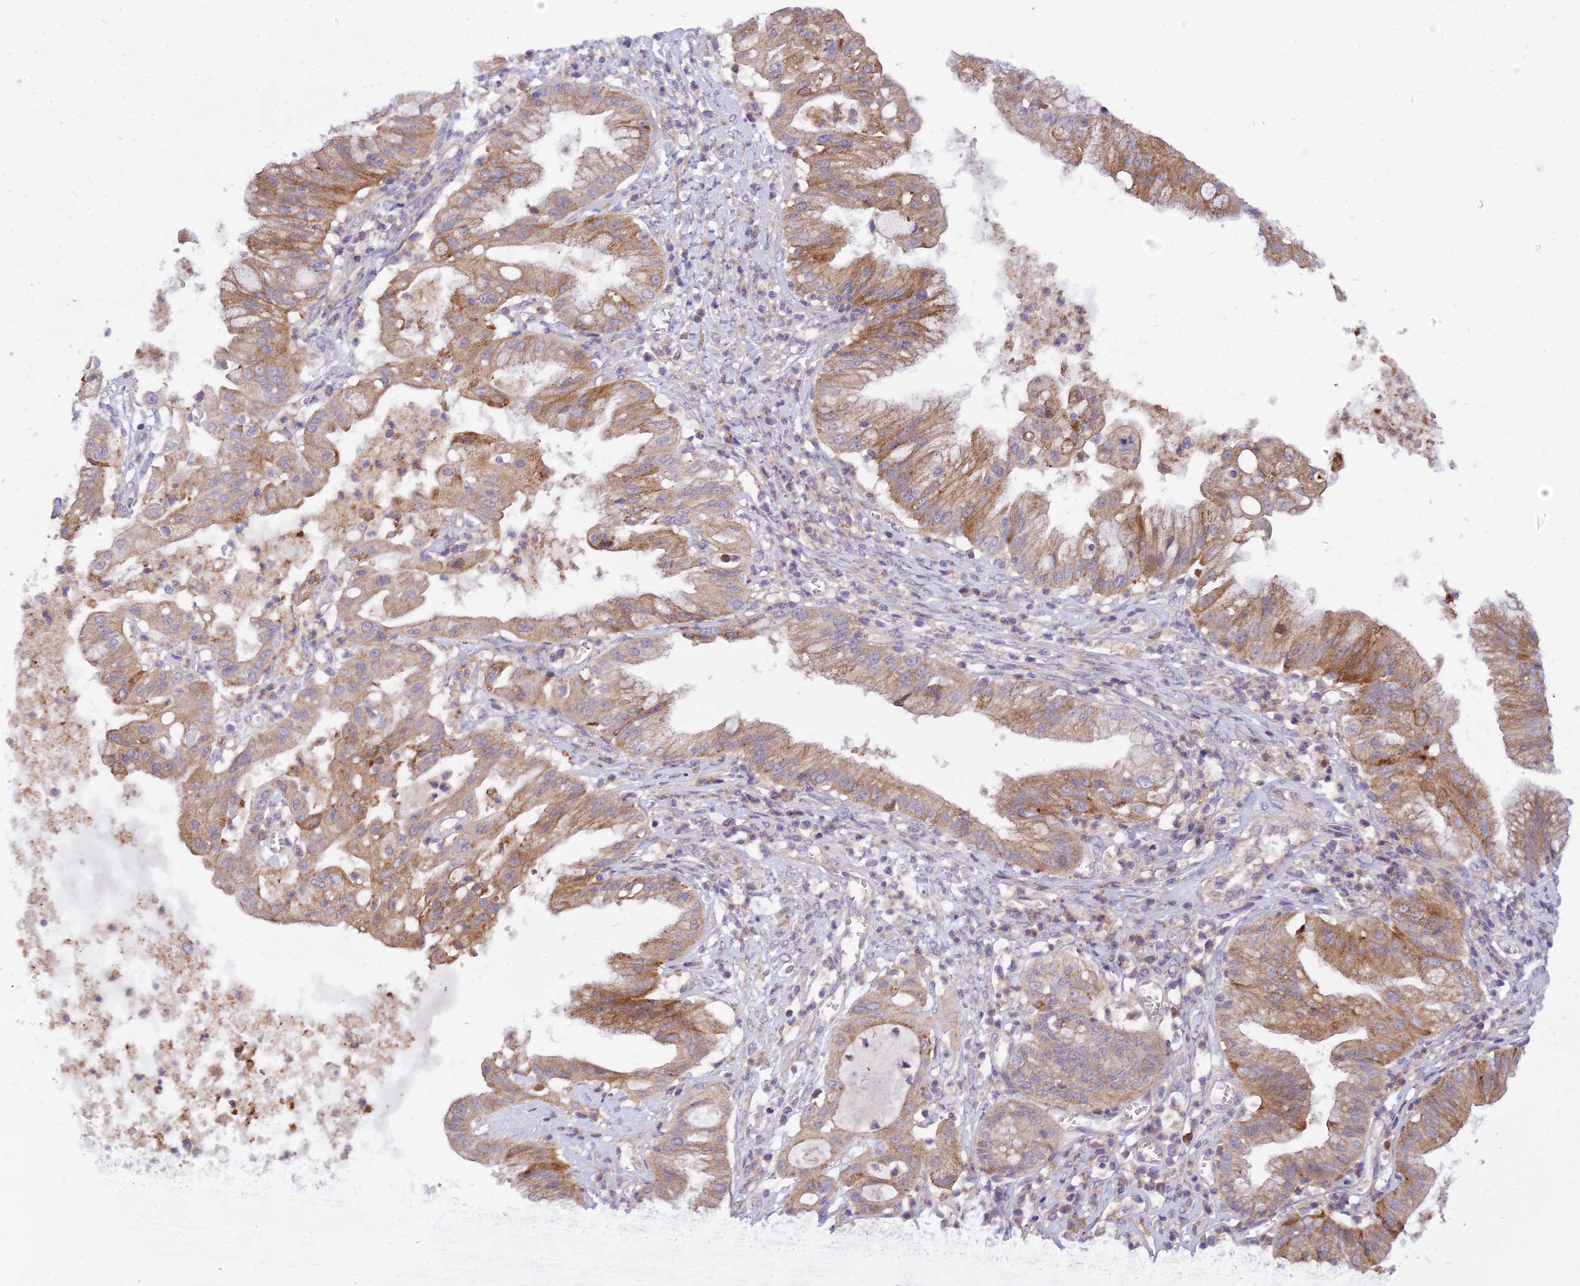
{"staining": {"intensity": "moderate", "quantity": ">75%", "location": "cytoplasmic/membranous"}, "tissue": "ovarian cancer", "cell_type": "Tumor cells", "image_type": "cancer", "snomed": [{"axis": "morphology", "description": "Cystadenocarcinoma, mucinous, NOS"}, {"axis": "topography", "description": "Ovary"}], "caption": "Immunohistochemistry (DAB) staining of ovarian cancer (mucinous cystadenocarcinoma) exhibits moderate cytoplasmic/membranous protein positivity in about >75% of tumor cells.", "gene": "TRIM43B", "patient": {"sex": "female", "age": 70}}